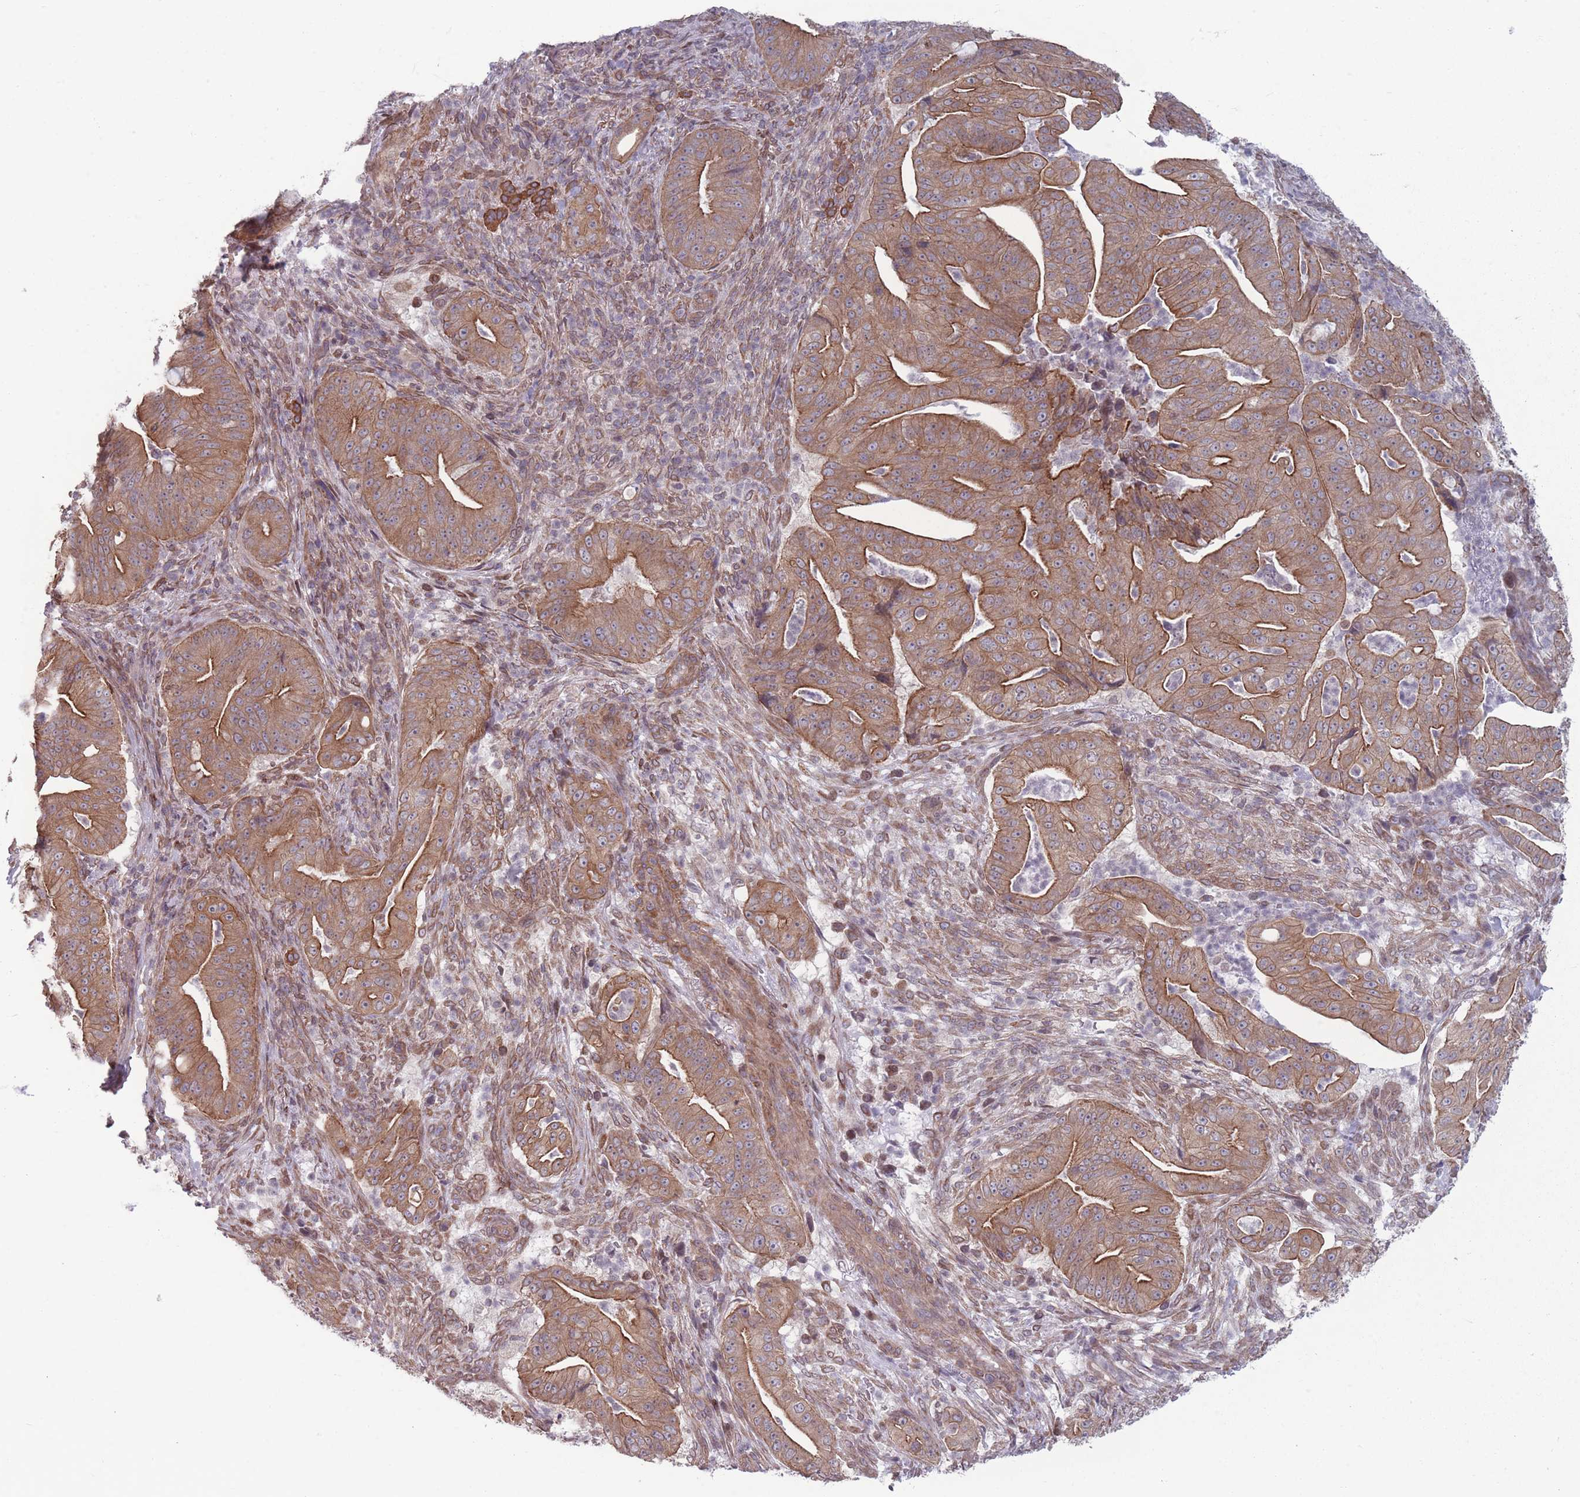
{"staining": {"intensity": "moderate", "quantity": ">75%", "location": "cytoplasmic/membranous"}, "tissue": "pancreatic cancer", "cell_type": "Tumor cells", "image_type": "cancer", "snomed": [{"axis": "morphology", "description": "Adenocarcinoma, NOS"}, {"axis": "topography", "description": "Pancreas"}], "caption": "Immunohistochemistry (IHC) image of neoplastic tissue: human pancreatic cancer stained using IHC shows medium levels of moderate protein expression localized specifically in the cytoplasmic/membranous of tumor cells, appearing as a cytoplasmic/membranous brown color.", "gene": "VRK2", "patient": {"sex": "male", "age": 71}}